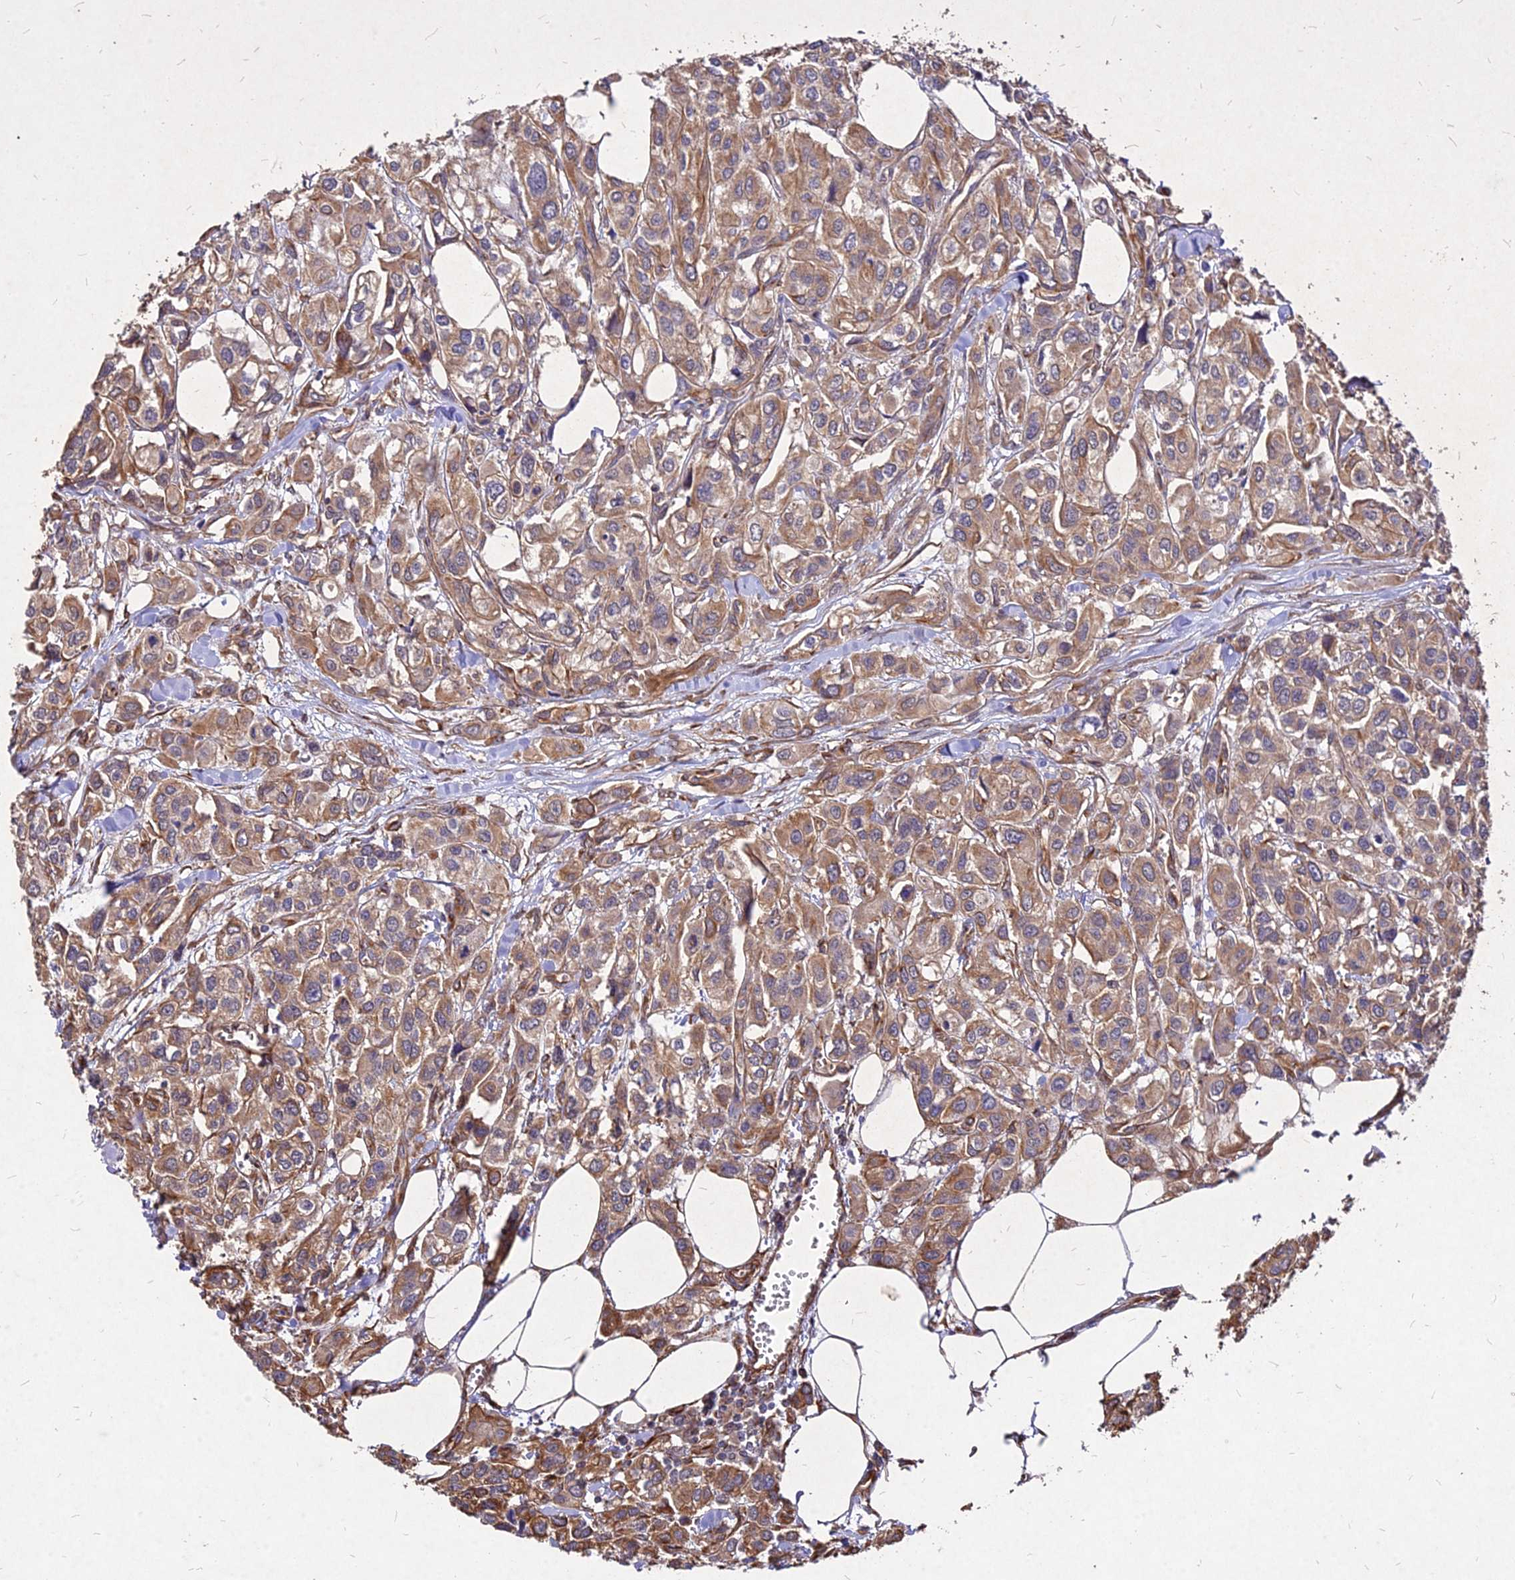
{"staining": {"intensity": "moderate", "quantity": ">75%", "location": "cytoplasmic/membranous"}, "tissue": "urothelial cancer", "cell_type": "Tumor cells", "image_type": "cancer", "snomed": [{"axis": "morphology", "description": "Urothelial carcinoma, High grade"}, {"axis": "topography", "description": "Urinary bladder"}], "caption": "Protein staining exhibits moderate cytoplasmic/membranous expression in approximately >75% of tumor cells in urothelial carcinoma (high-grade).", "gene": "SKA1", "patient": {"sex": "male", "age": 67}}